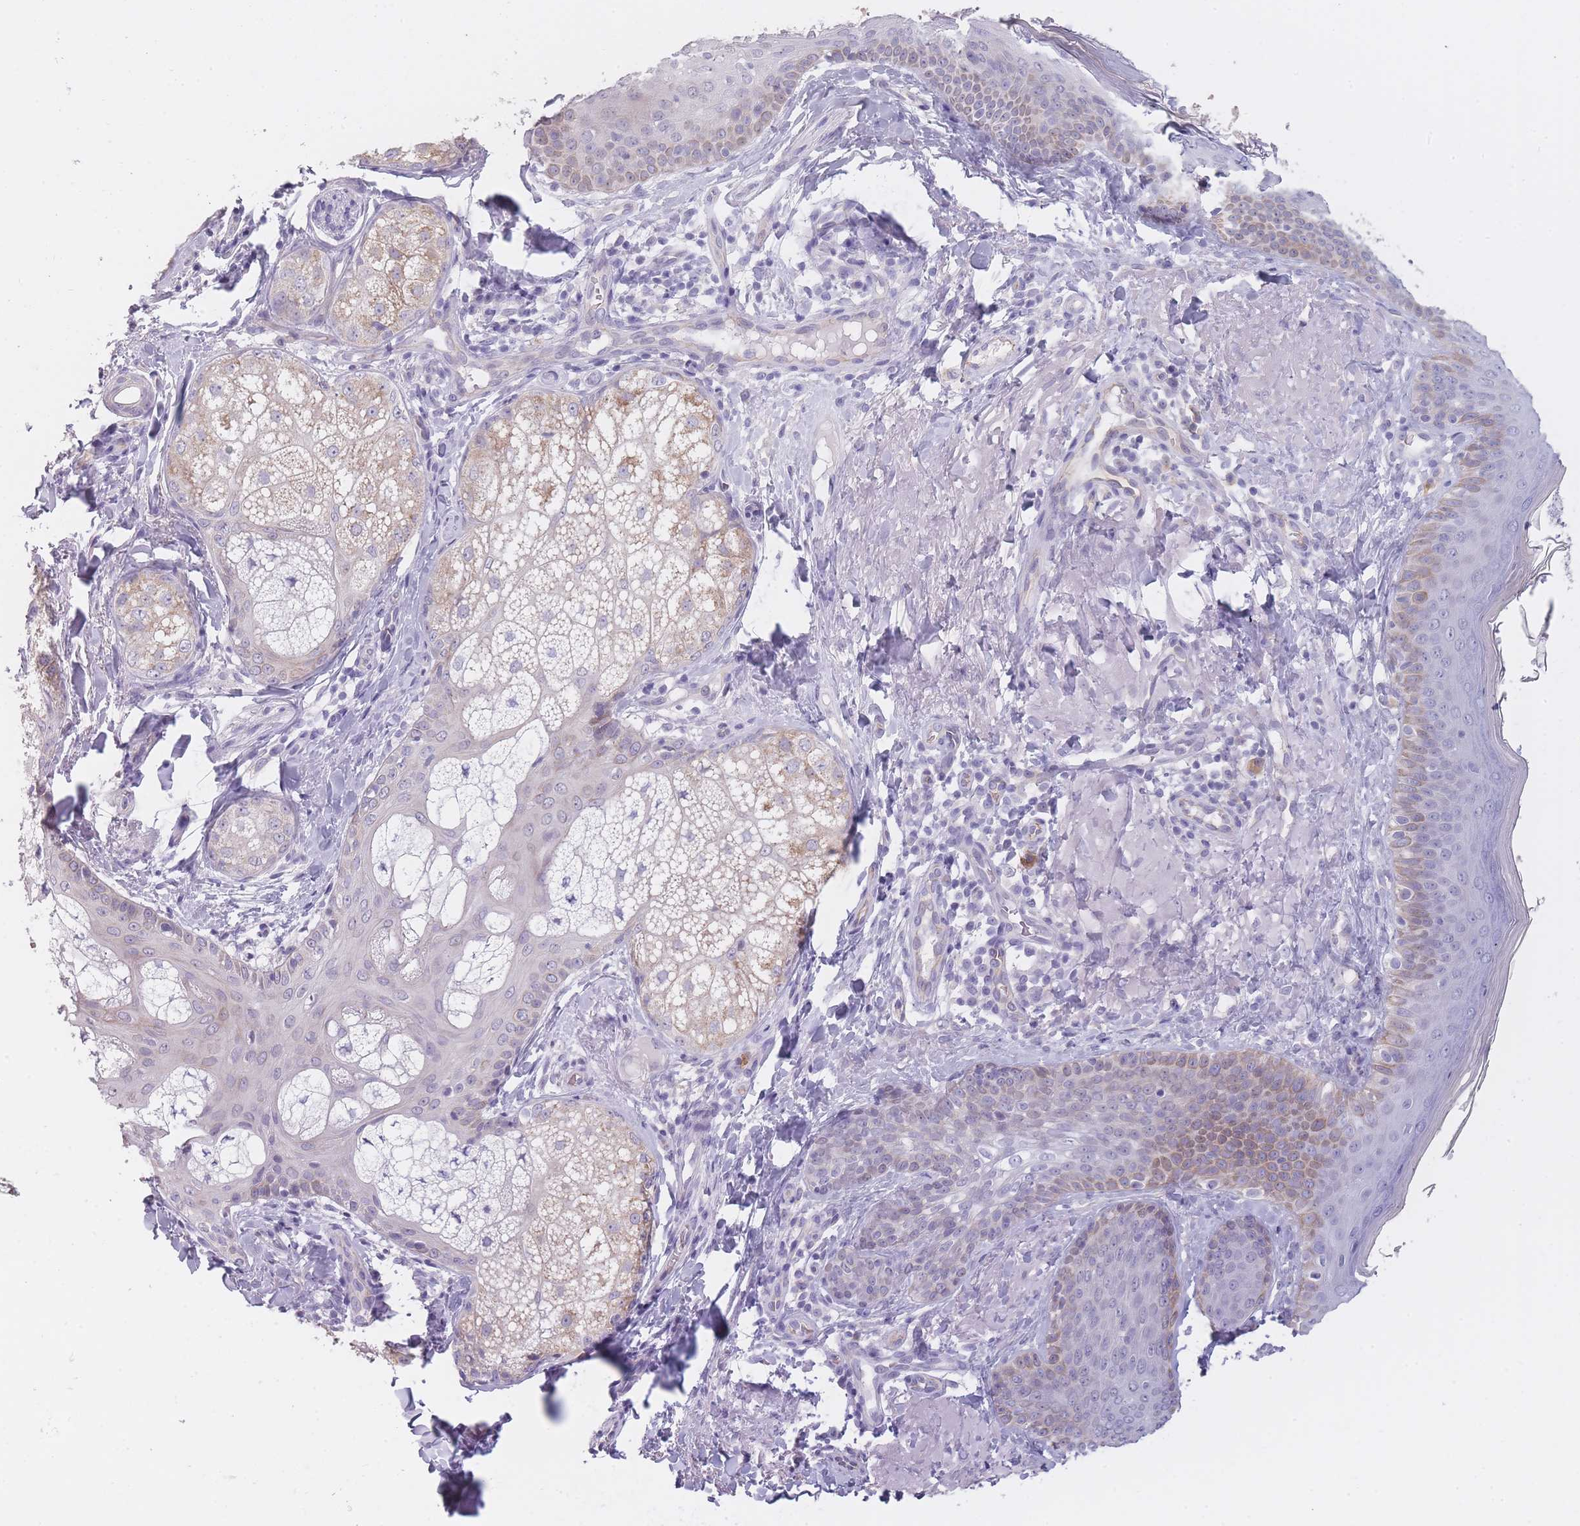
{"staining": {"intensity": "negative", "quantity": "none", "location": "none"}, "tissue": "skin", "cell_type": "Fibroblasts", "image_type": "normal", "snomed": [{"axis": "morphology", "description": "Normal tissue, NOS"}, {"axis": "topography", "description": "Skin"}], "caption": "The micrograph reveals no staining of fibroblasts in benign skin. The staining is performed using DAB brown chromogen with nuclei counter-stained in using hematoxylin.", "gene": "DCANP1", "patient": {"sex": "male", "age": 57}}